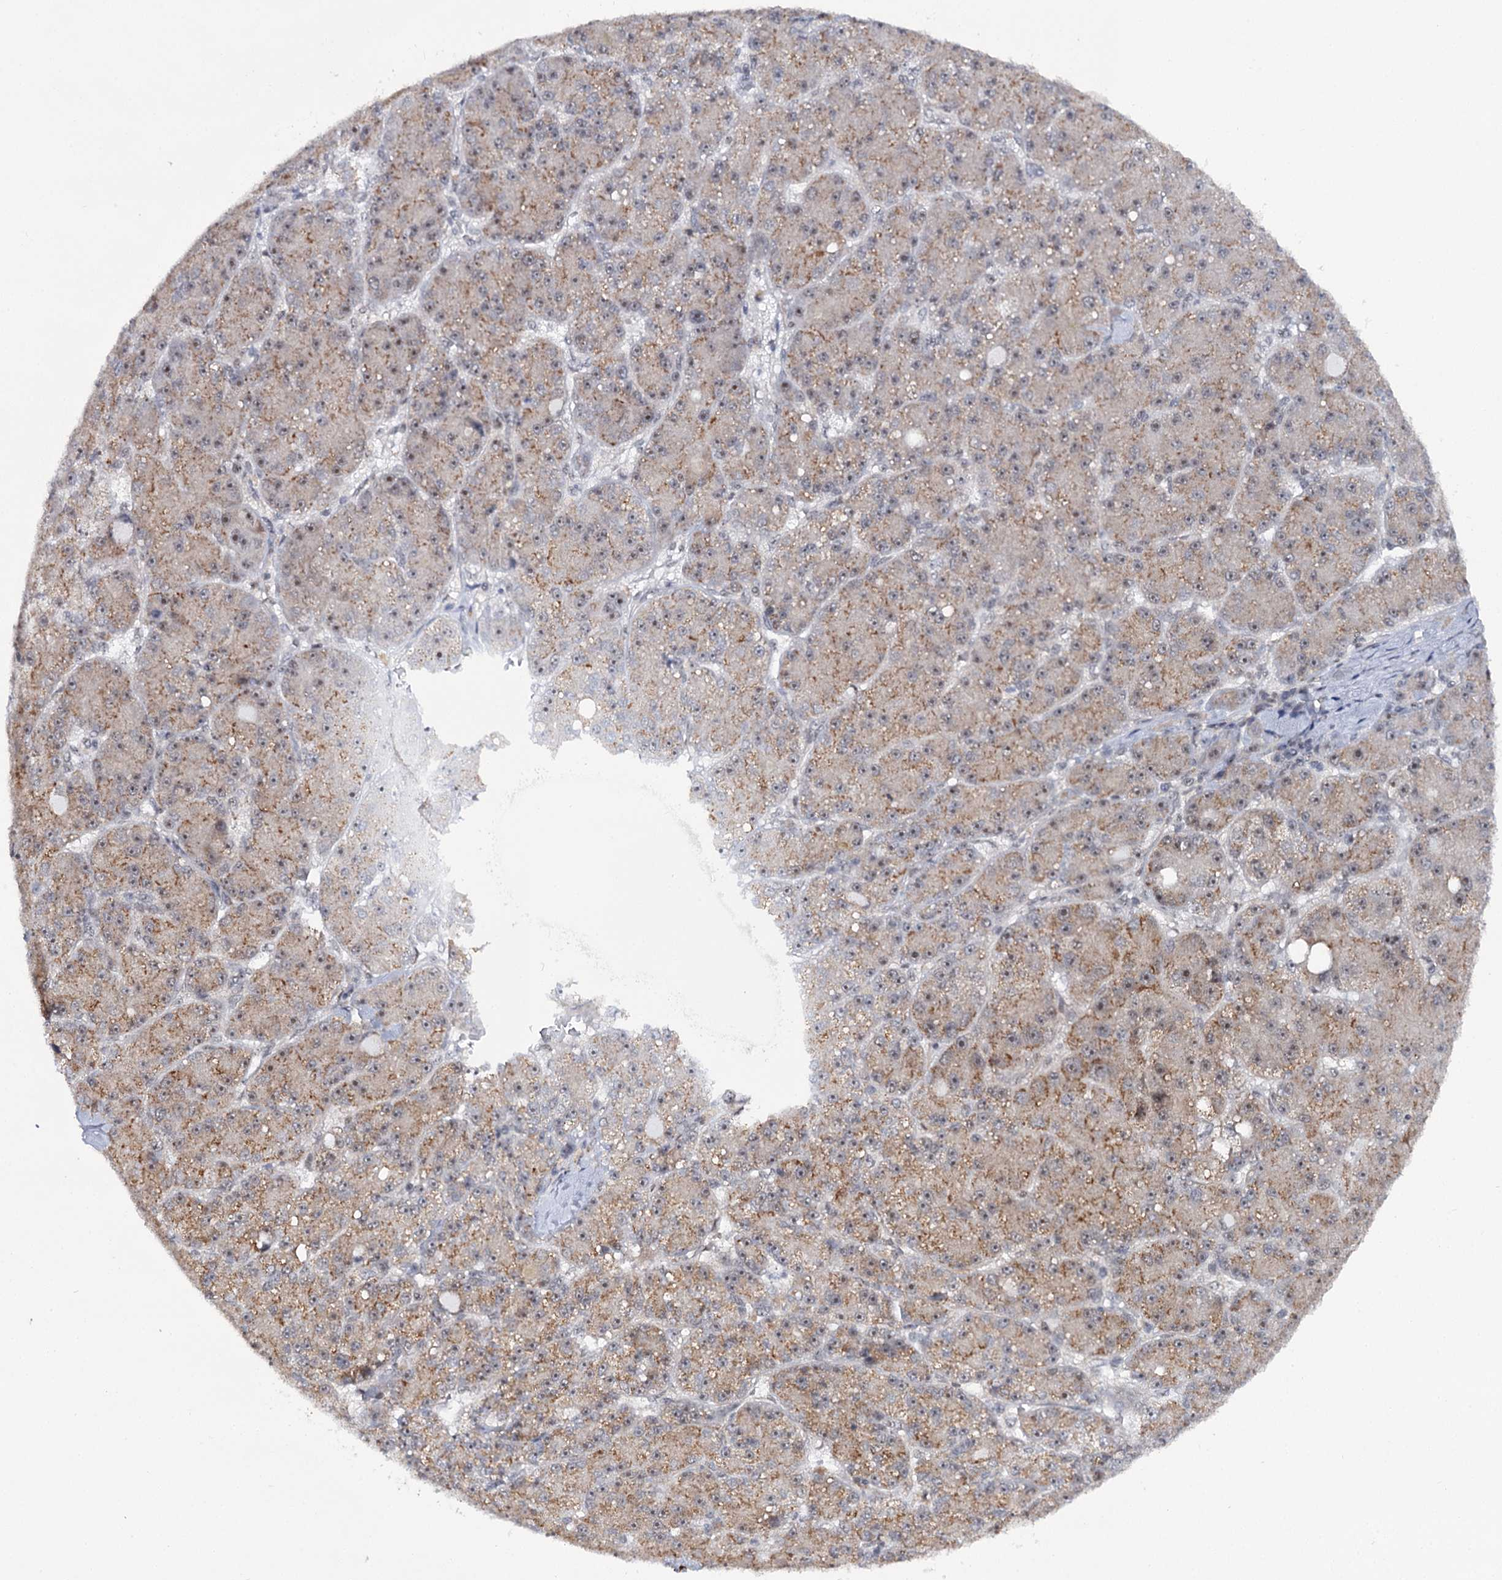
{"staining": {"intensity": "moderate", "quantity": "25%-75%", "location": "cytoplasmic/membranous"}, "tissue": "liver cancer", "cell_type": "Tumor cells", "image_type": "cancer", "snomed": [{"axis": "morphology", "description": "Carcinoma, Hepatocellular, NOS"}, {"axis": "topography", "description": "Liver"}], "caption": "An immunohistochemistry (IHC) micrograph of tumor tissue is shown. Protein staining in brown highlights moderate cytoplasmic/membranous positivity in liver hepatocellular carcinoma within tumor cells. (DAB = brown stain, brightfield microscopy at high magnification).", "gene": "BUD13", "patient": {"sex": "male", "age": 67}}